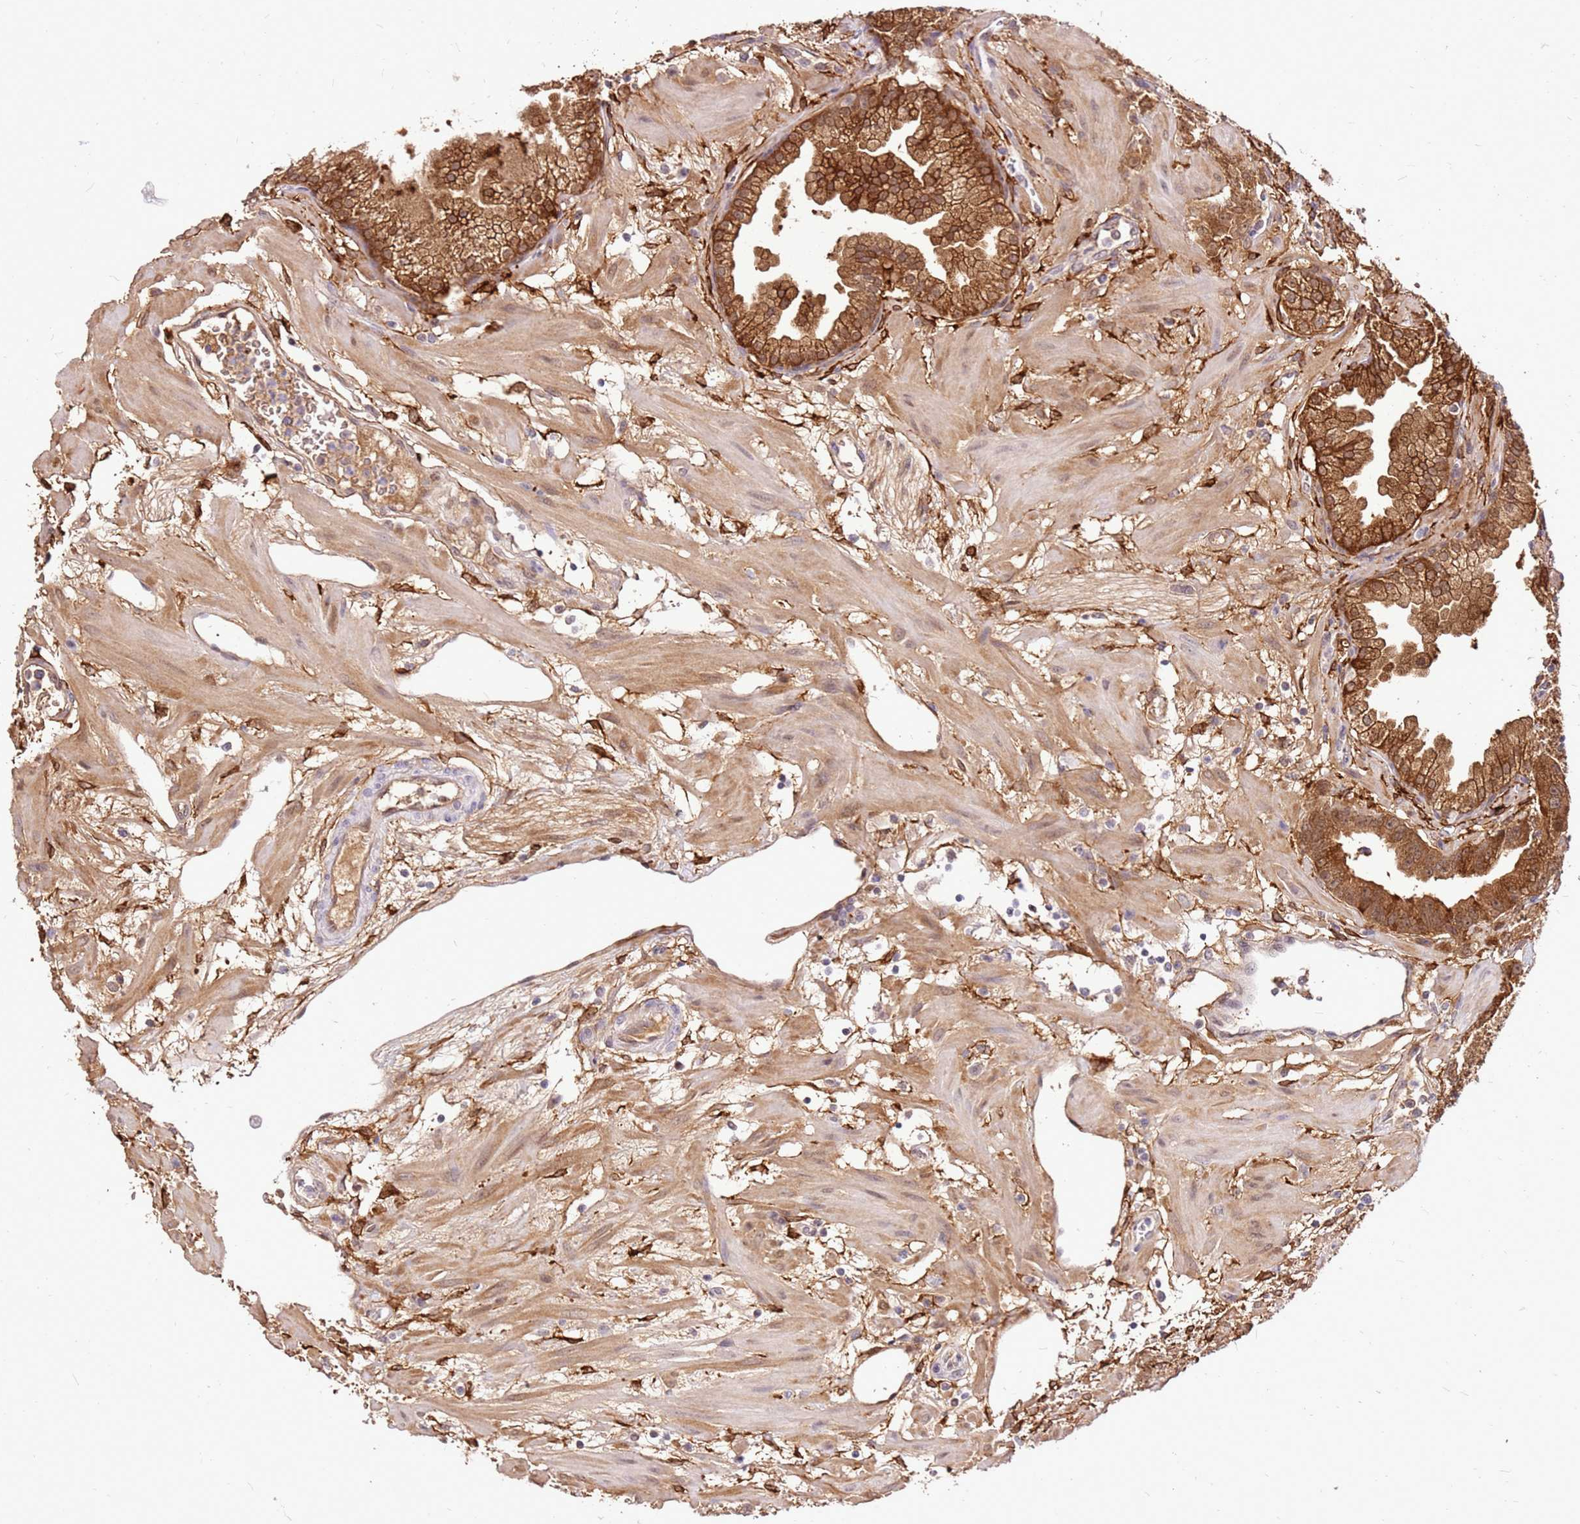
{"staining": {"intensity": "strong", "quantity": ">75%", "location": "cytoplasmic/membranous"}, "tissue": "prostate cancer", "cell_type": "Tumor cells", "image_type": "cancer", "snomed": [{"axis": "morphology", "description": "Adenocarcinoma, High grade"}, {"axis": "topography", "description": "Prostate"}], "caption": "Prostate cancer (adenocarcinoma (high-grade)) was stained to show a protein in brown. There is high levels of strong cytoplasmic/membranous positivity in approximately >75% of tumor cells.", "gene": "ALDH1A3", "patient": {"sex": "male", "age": 63}}